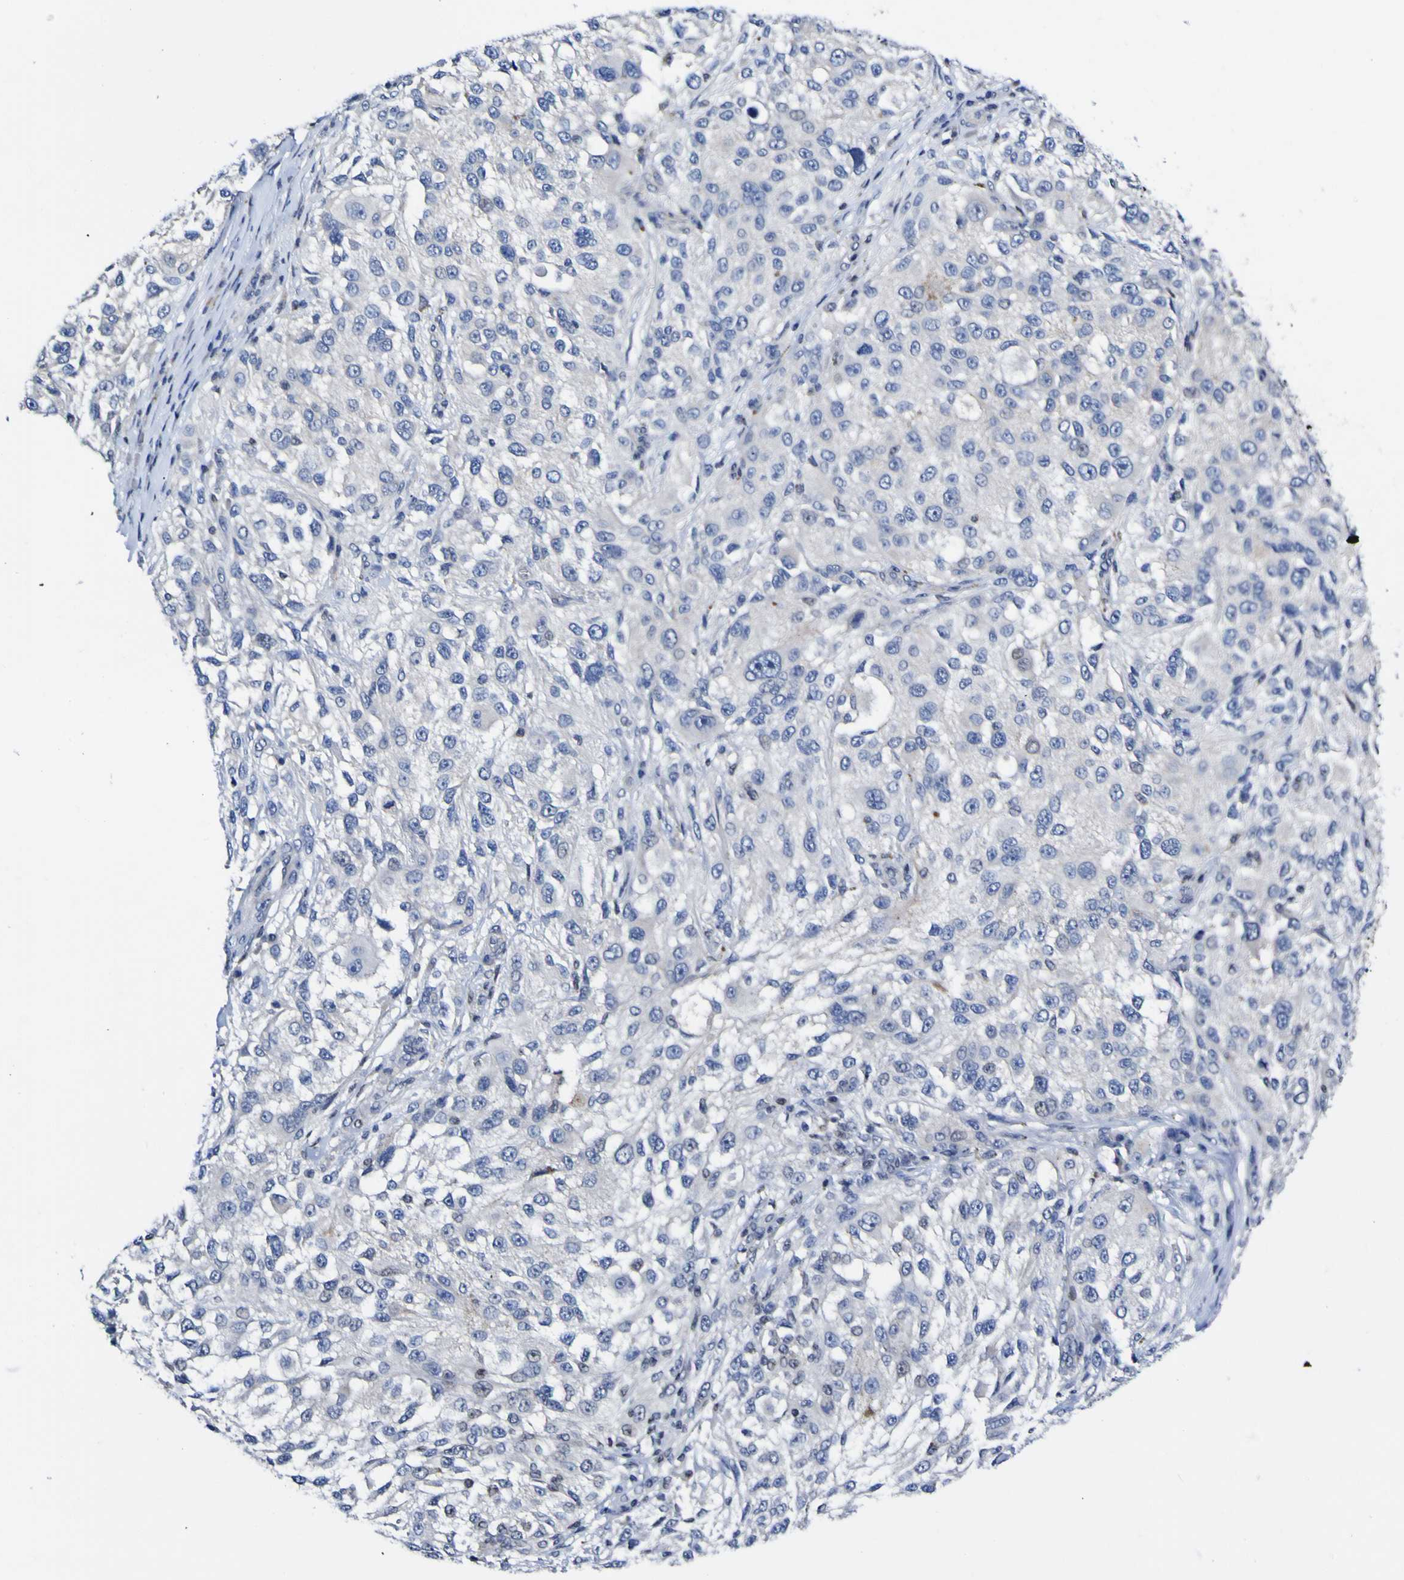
{"staining": {"intensity": "negative", "quantity": "none", "location": "none"}, "tissue": "melanoma", "cell_type": "Tumor cells", "image_type": "cancer", "snomed": [{"axis": "morphology", "description": "Necrosis, NOS"}, {"axis": "morphology", "description": "Malignant melanoma, NOS"}, {"axis": "topography", "description": "Skin"}], "caption": "Immunohistochemistry (IHC) of human melanoma reveals no expression in tumor cells. Nuclei are stained in blue.", "gene": "CASP6", "patient": {"sex": "female", "age": 87}}